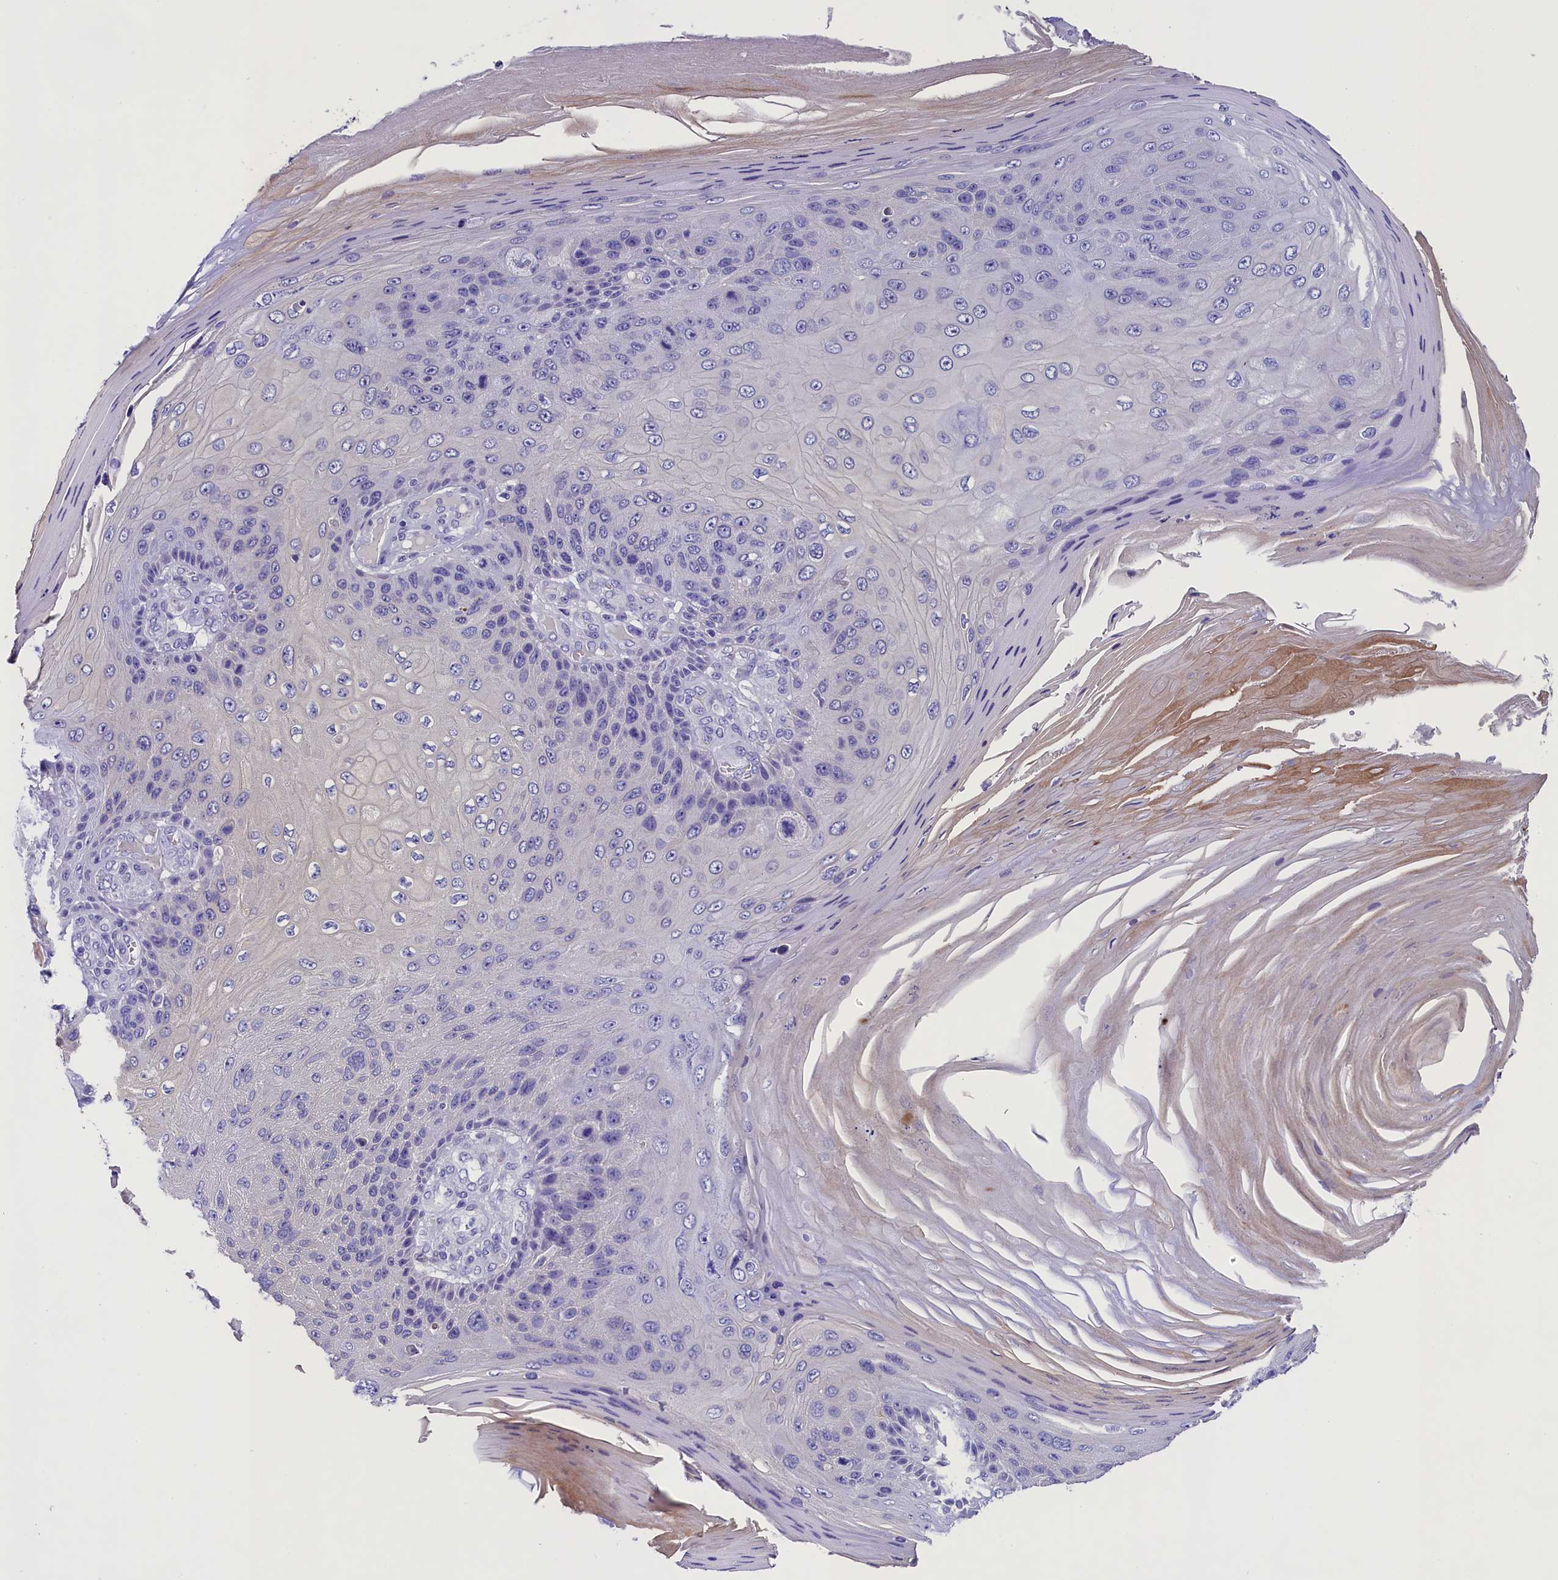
{"staining": {"intensity": "negative", "quantity": "none", "location": "none"}, "tissue": "skin cancer", "cell_type": "Tumor cells", "image_type": "cancer", "snomed": [{"axis": "morphology", "description": "Squamous cell carcinoma, NOS"}, {"axis": "topography", "description": "Skin"}], "caption": "High magnification brightfield microscopy of skin cancer stained with DAB (brown) and counterstained with hematoxylin (blue): tumor cells show no significant positivity. Brightfield microscopy of immunohistochemistry stained with DAB (3,3'-diaminobenzidine) (brown) and hematoxylin (blue), captured at high magnification.", "gene": "SOD3", "patient": {"sex": "female", "age": 88}}